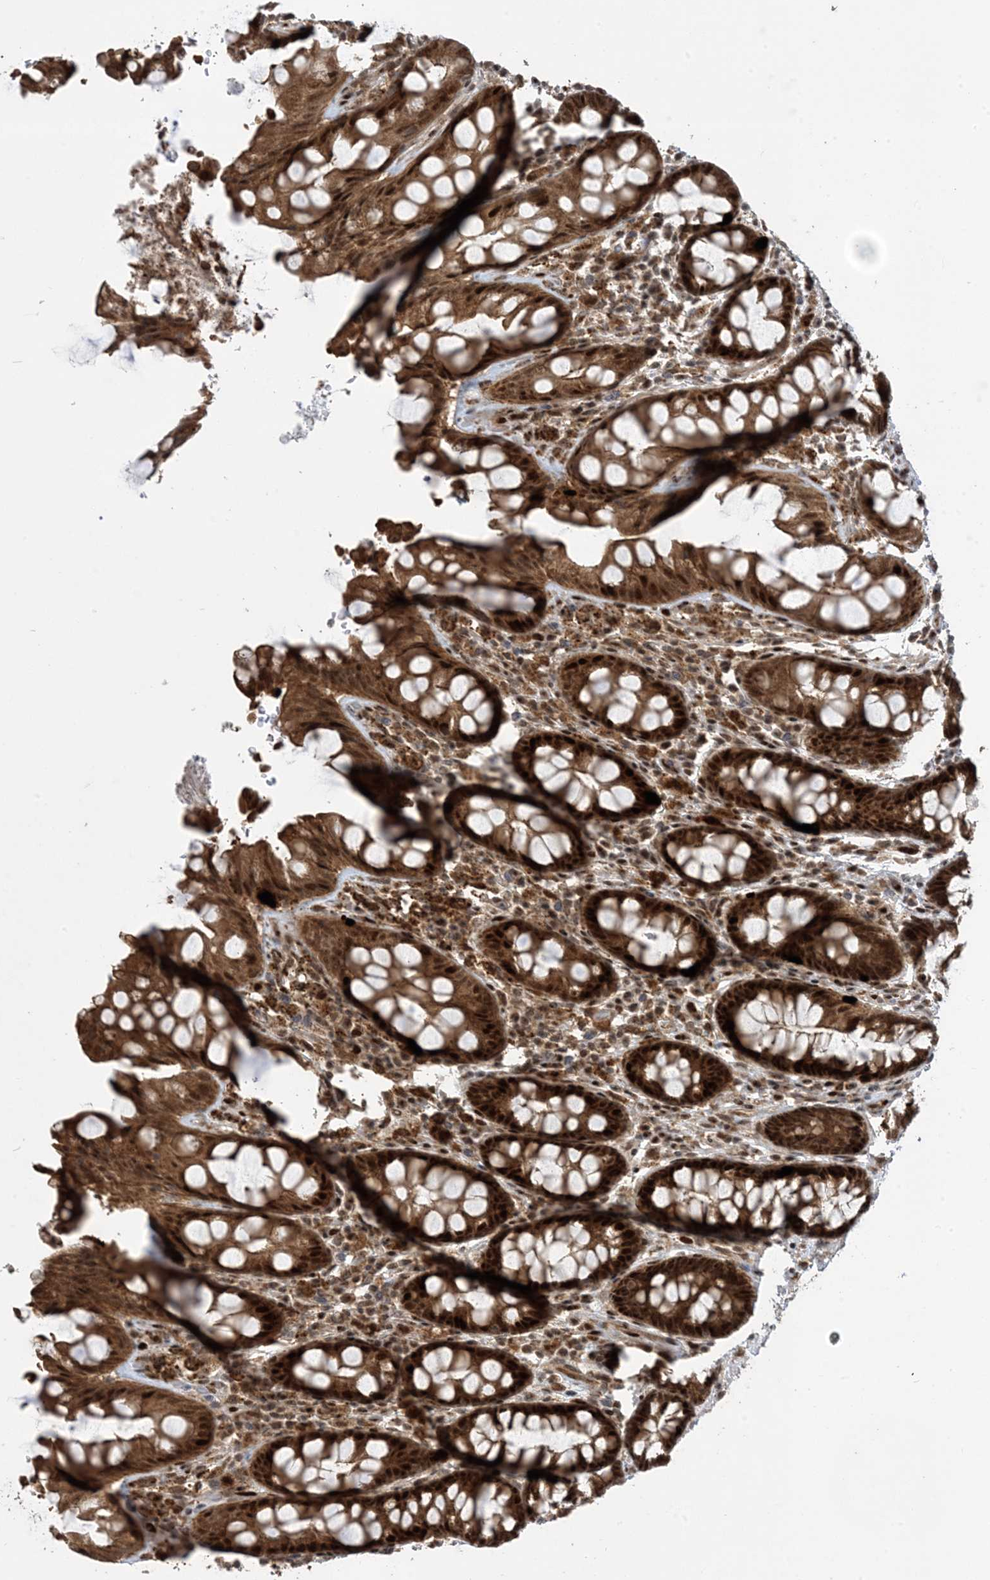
{"staining": {"intensity": "strong", "quantity": ">75%", "location": "cytoplasmic/membranous,nuclear"}, "tissue": "rectum", "cell_type": "Glandular cells", "image_type": "normal", "snomed": [{"axis": "morphology", "description": "Normal tissue, NOS"}, {"axis": "topography", "description": "Rectum"}], "caption": "Immunohistochemistry (IHC) image of benign rectum: human rectum stained using immunohistochemistry (IHC) shows high levels of strong protein expression localized specifically in the cytoplasmic/membranous,nuclear of glandular cells, appearing as a cytoplasmic/membranous,nuclear brown color.", "gene": "FAM9B", "patient": {"sex": "male", "age": 64}}